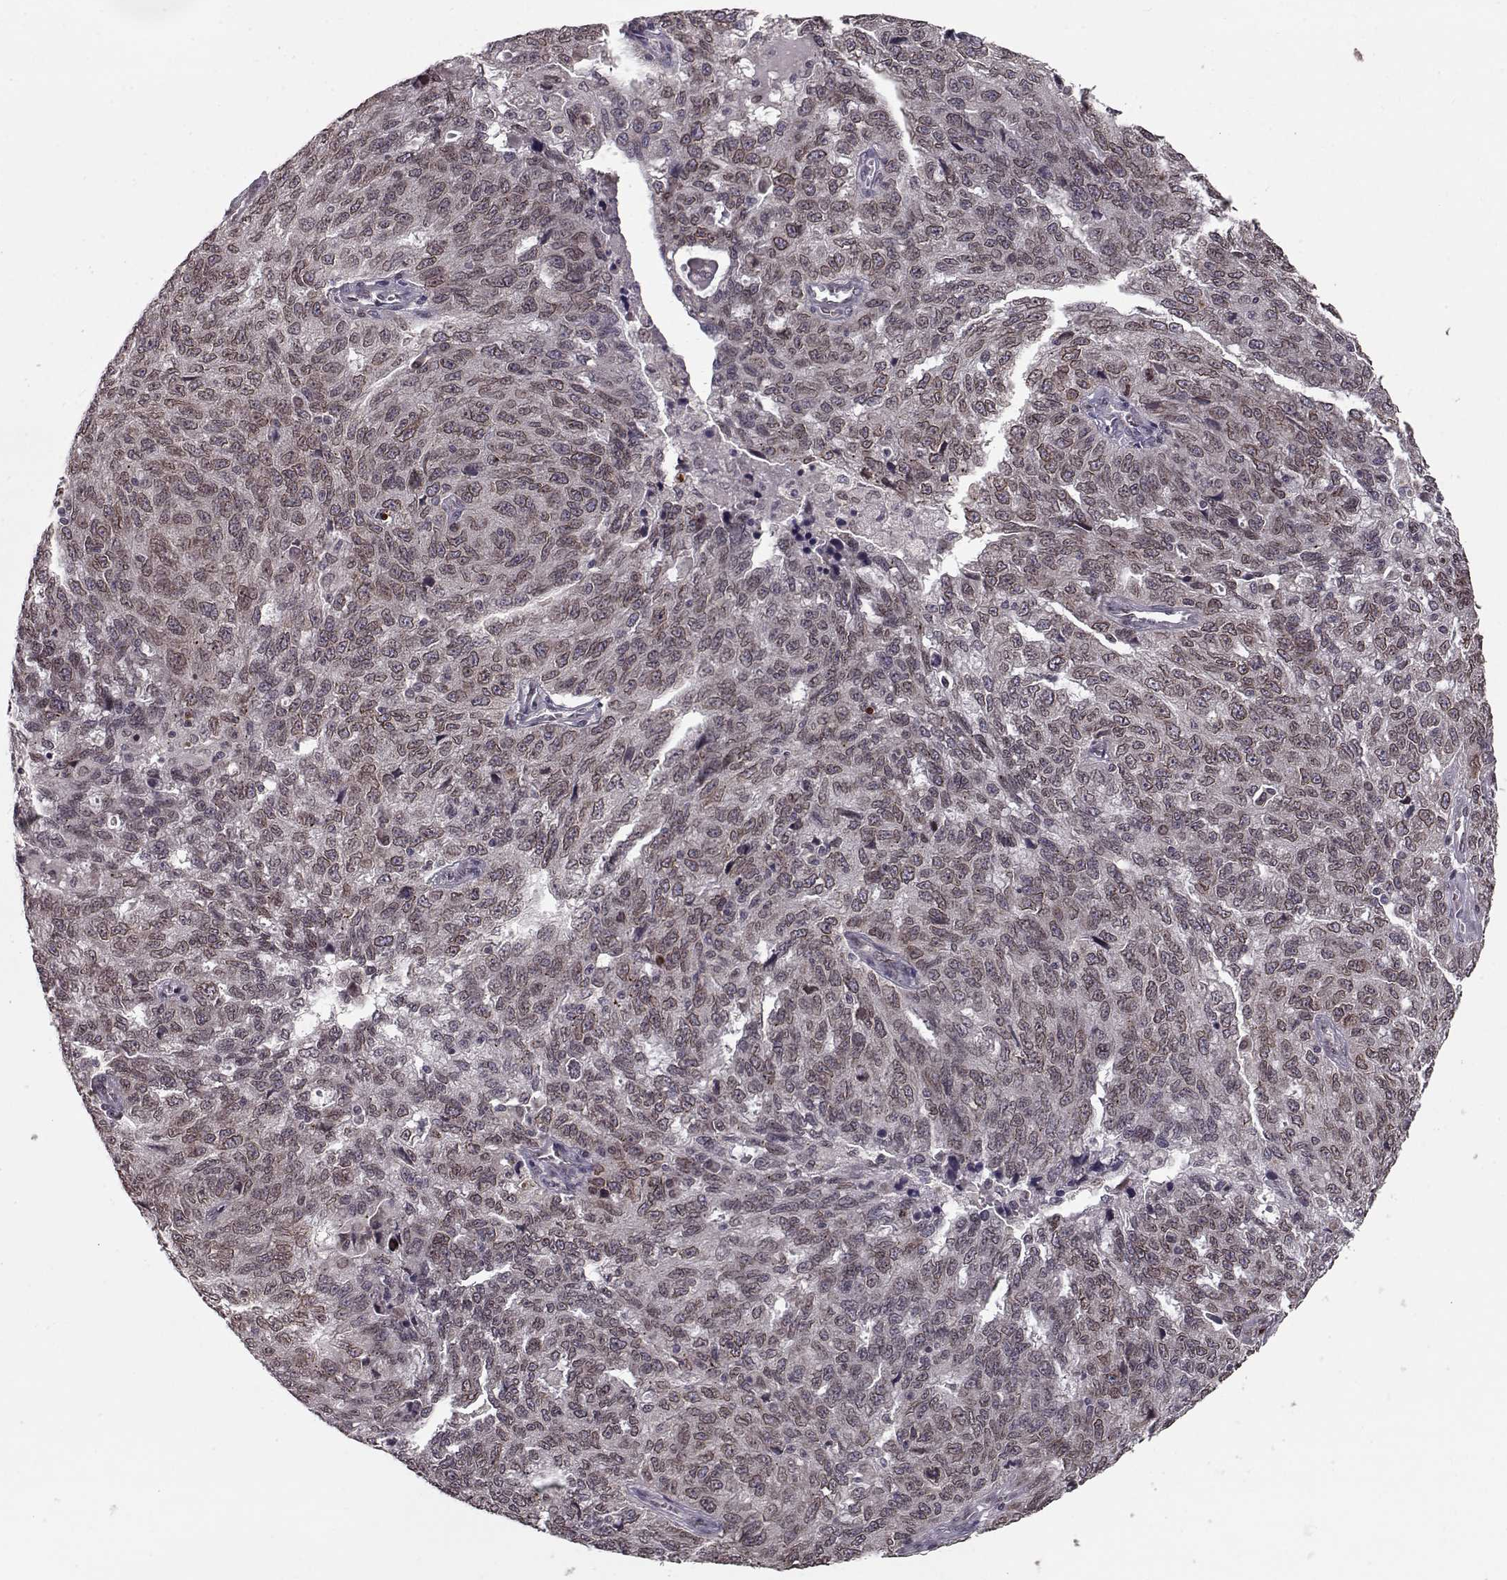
{"staining": {"intensity": "weak", "quantity": ">75%", "location": "cytoplasmic/membranous,nuclear"}, "tissue": "ovarian cancer", "cell_type": "Tumor cells", "image_type": "cancer", "snomed": [{"axis": "morphology", "description": "Cystadenocarcinoma, serous, NOS"}, {"axis": "topography", "description": "Ovary"}], "caption": "A high-resolution photomicrograph shows IHC staining of ovarian cancer (serous cystadenocarcinoma), which shows weak cytoplasmic/membranous and nuclear positivity in approximately >75% of tumor cells.", "gene": "NUP37", "patient": {"sex": "female", "age": 71}}